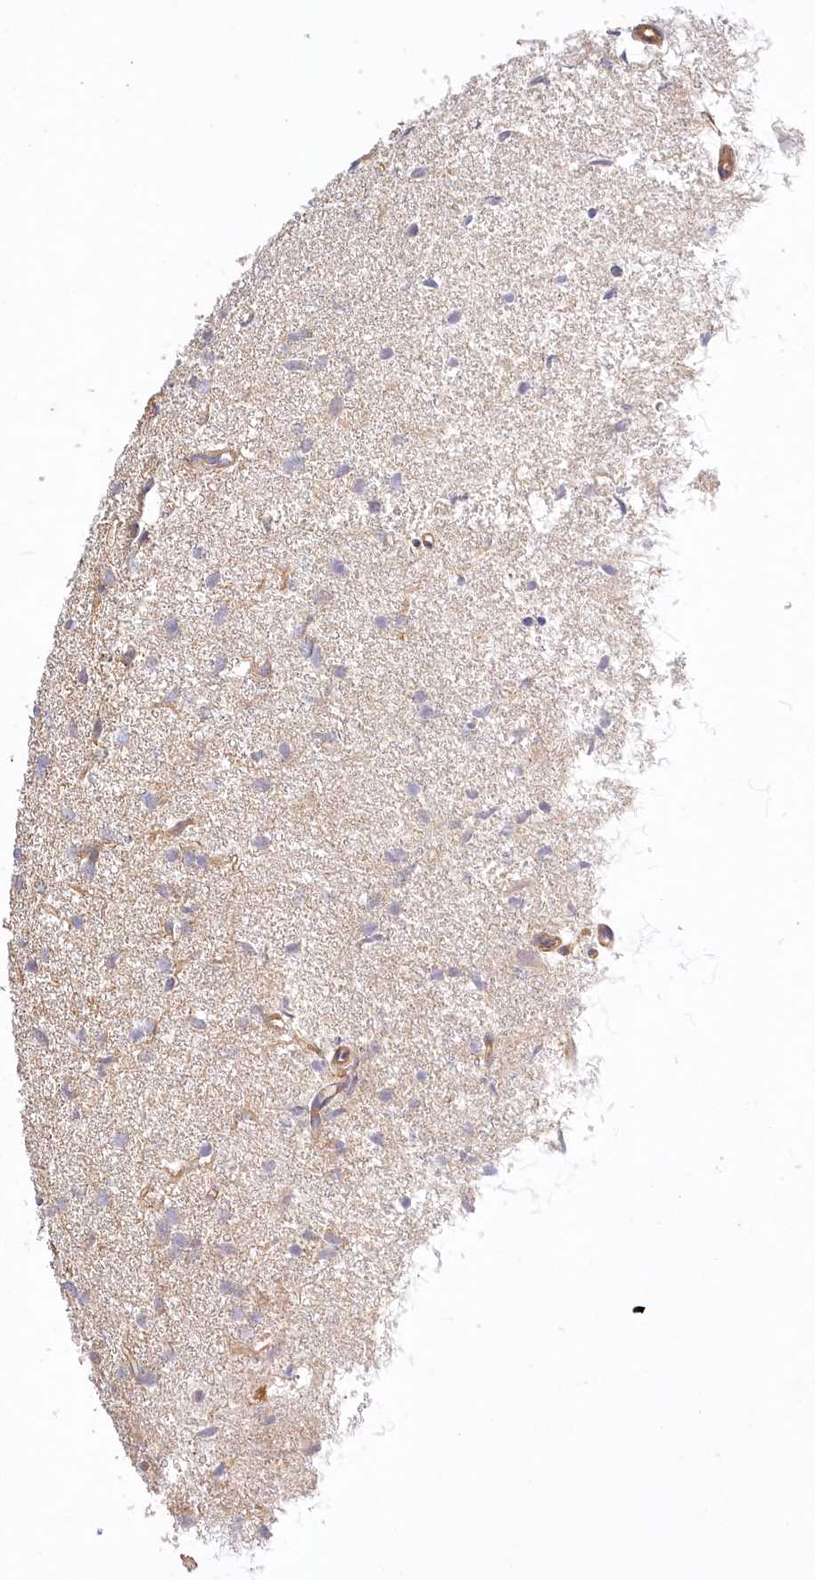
{"staining": {"intensity": "moderate", "quantity": "25%-75%", "location": "cytoplasmic/membranous"}, "tissue": "glioma", "cell_type": "Tumor cells", "image_type": "cancer", "snomed": [{"axis": "morphology", "description": "Glioma, malignant, High grade"}, {"axis": "topography", "description": "Brain"}], "caption": "A micrograph showing moderate cytoplasmic/membranous staining in about 25%-75% of tumor cells in glioma, as visualized by brown immunohistochemical staining.", "gene": "LSS", "patient": {"sex": "female", "age": 59}}